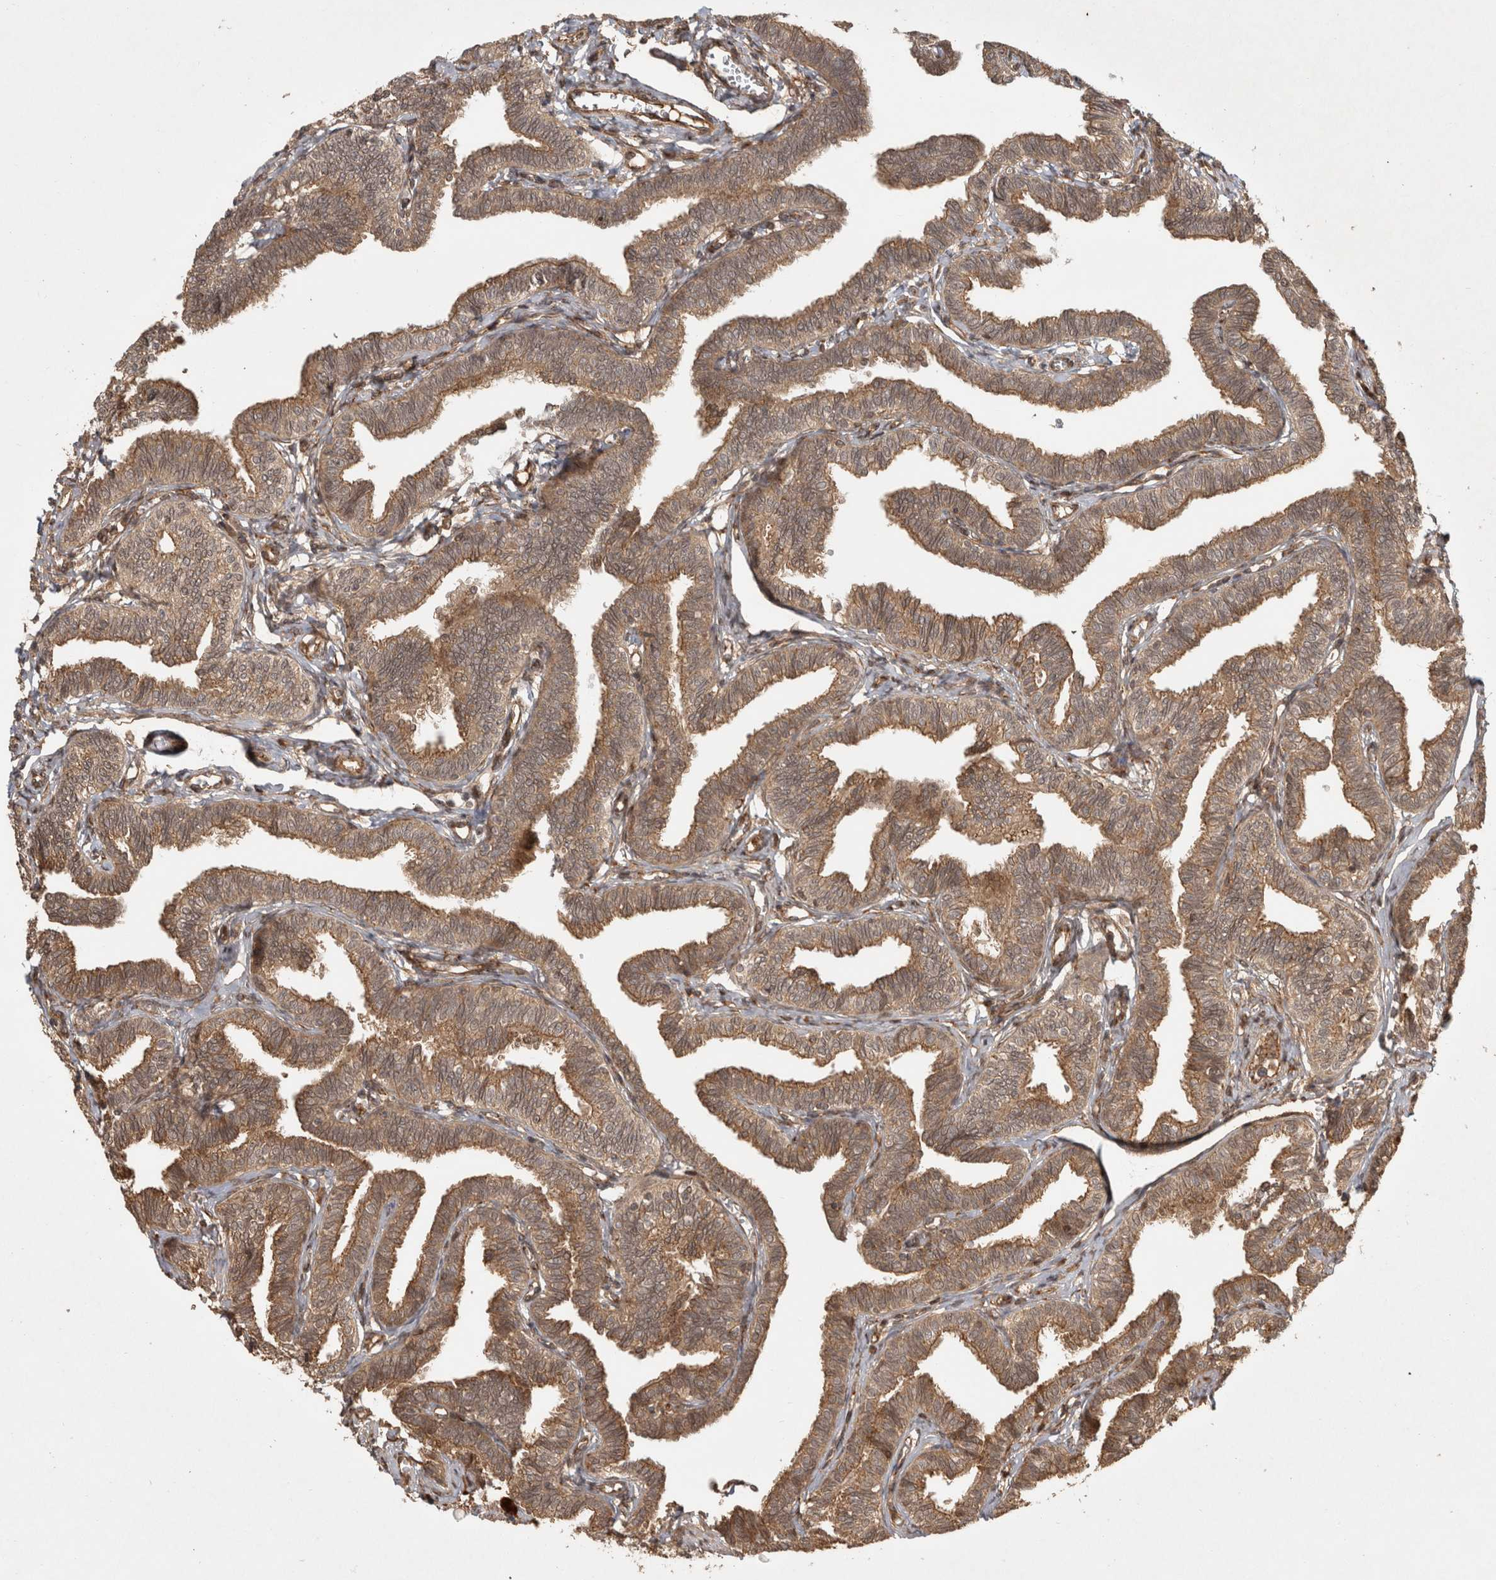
{"staining": {"intensity": "moderate", "quantity": ">75%", "location": "cytoplasmic/membranous"}, "tissue": "fallopian tube", "cell_type": "Glandular cells", "image_type": "normal", "snomed": [{"axis": "morphology", "description": "Normal tissue, NOS"}, {"axis": "topography", "description": "Fallopian tube"}, {"axis": "topography", "description": "Ovary"}], "caption": "IHC of normal fallopian tube shows medium levels of moderate cytoplasmic/membranous expression in about >75% of glandular cells.", "gene": "CAMSAP2", "patient": {"sex": "female", "age": 23}}